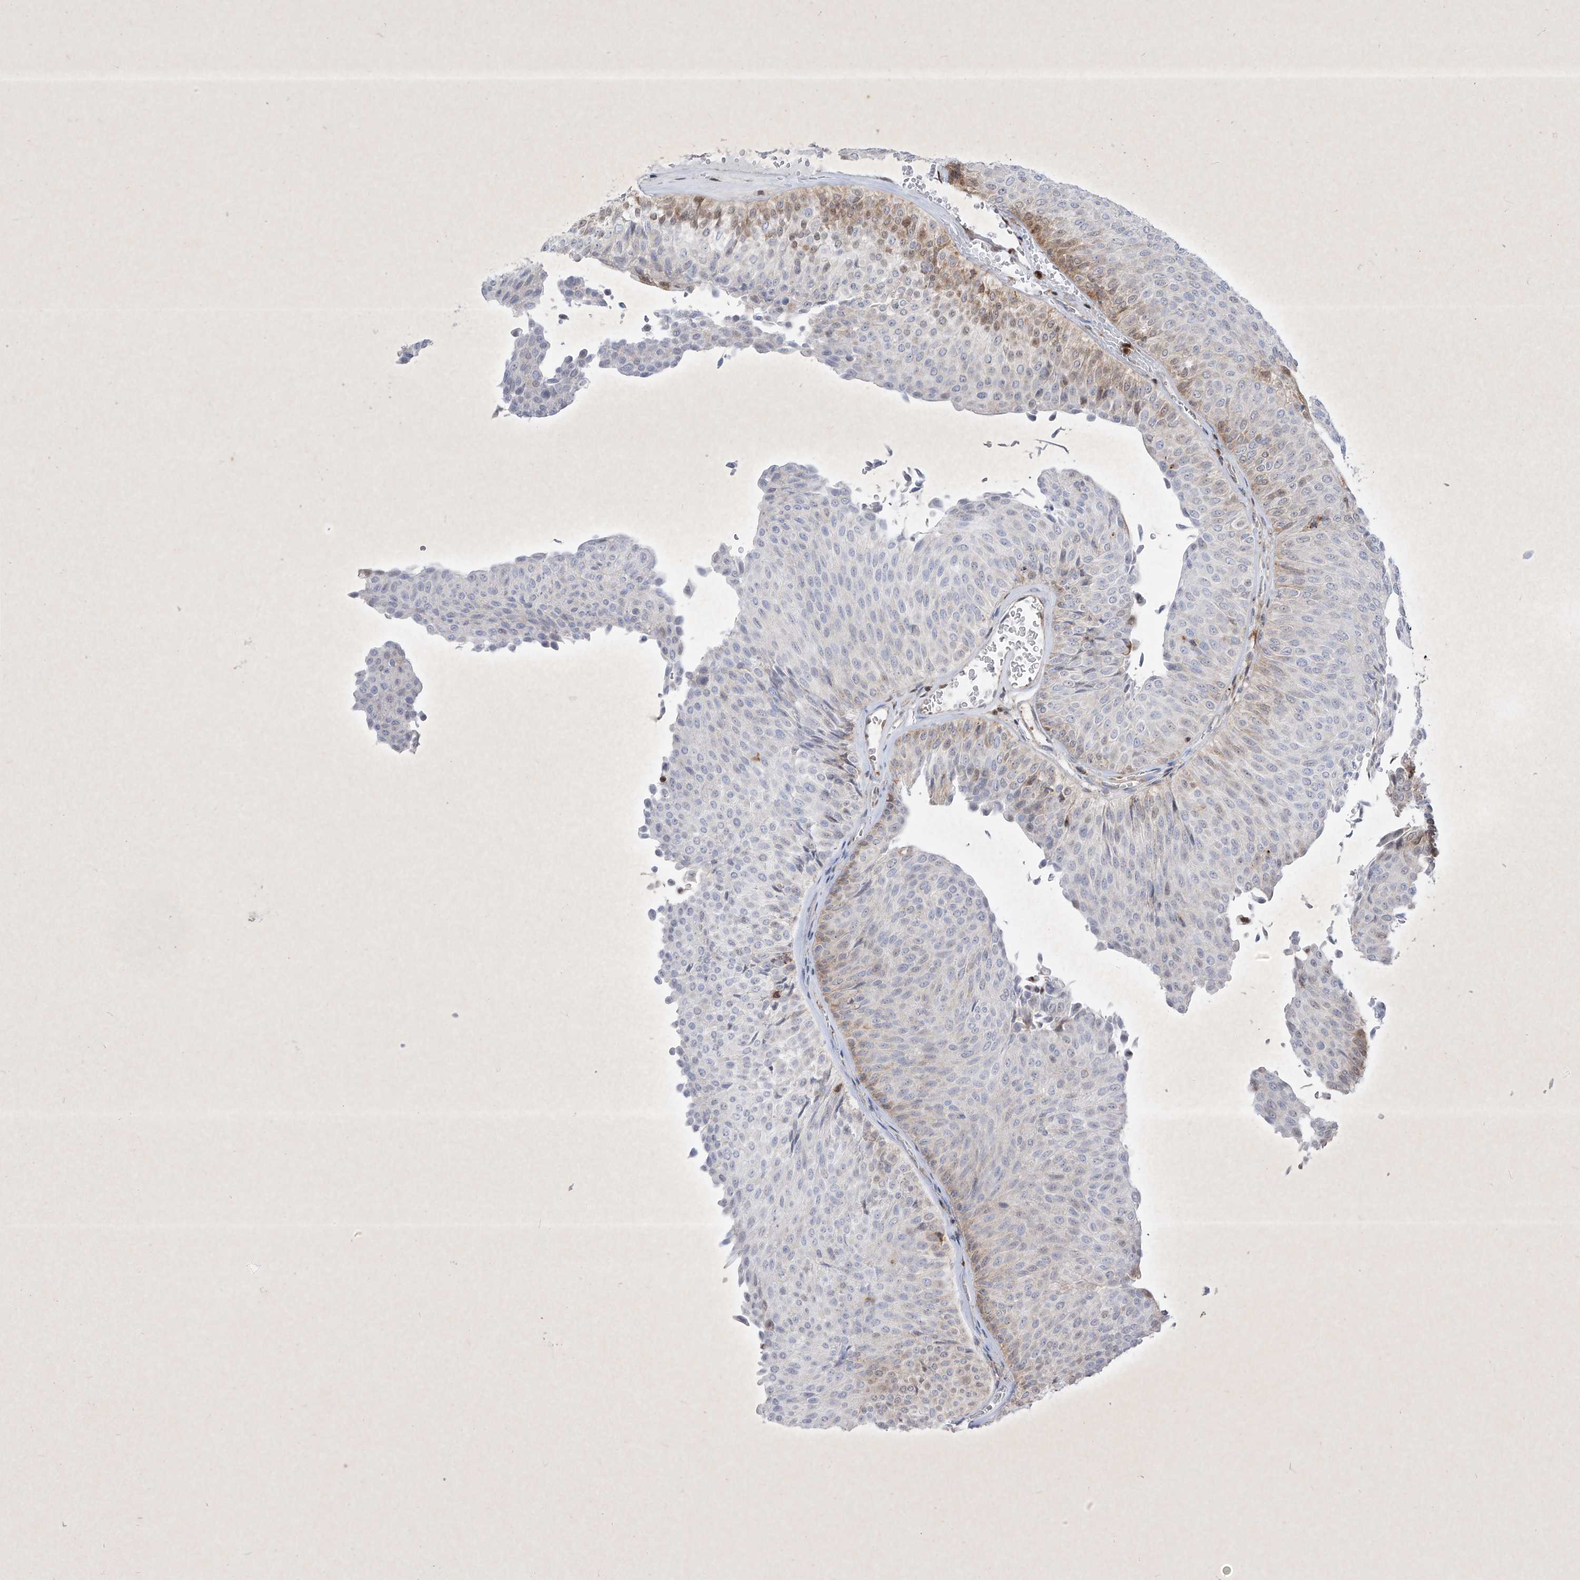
{"staining": {"intensity": "moderate", "quantity": "<25%", "location": "cytoplasmic/membranous,nuclear"}, "tissue": "urothelial cancer", "cell_type": "Tumor cells", "image_type": "cancer", "snomed": [{"axis": "morphology", "description": "Urothelial carcinoma, Low grade"}, {"axis": "topography", "description": "Urinary bladder"}], "caption": "IHC photomicrograph of low-grade urothelial carcinoma stained for a protein (brown), which reveals low levels of moderate cytoplasmic/membranous and nuclear positivity in approximately <25% of tumor cells.", "gene": "PSMB10", "patient": {"sex": "male", "age": 78}}